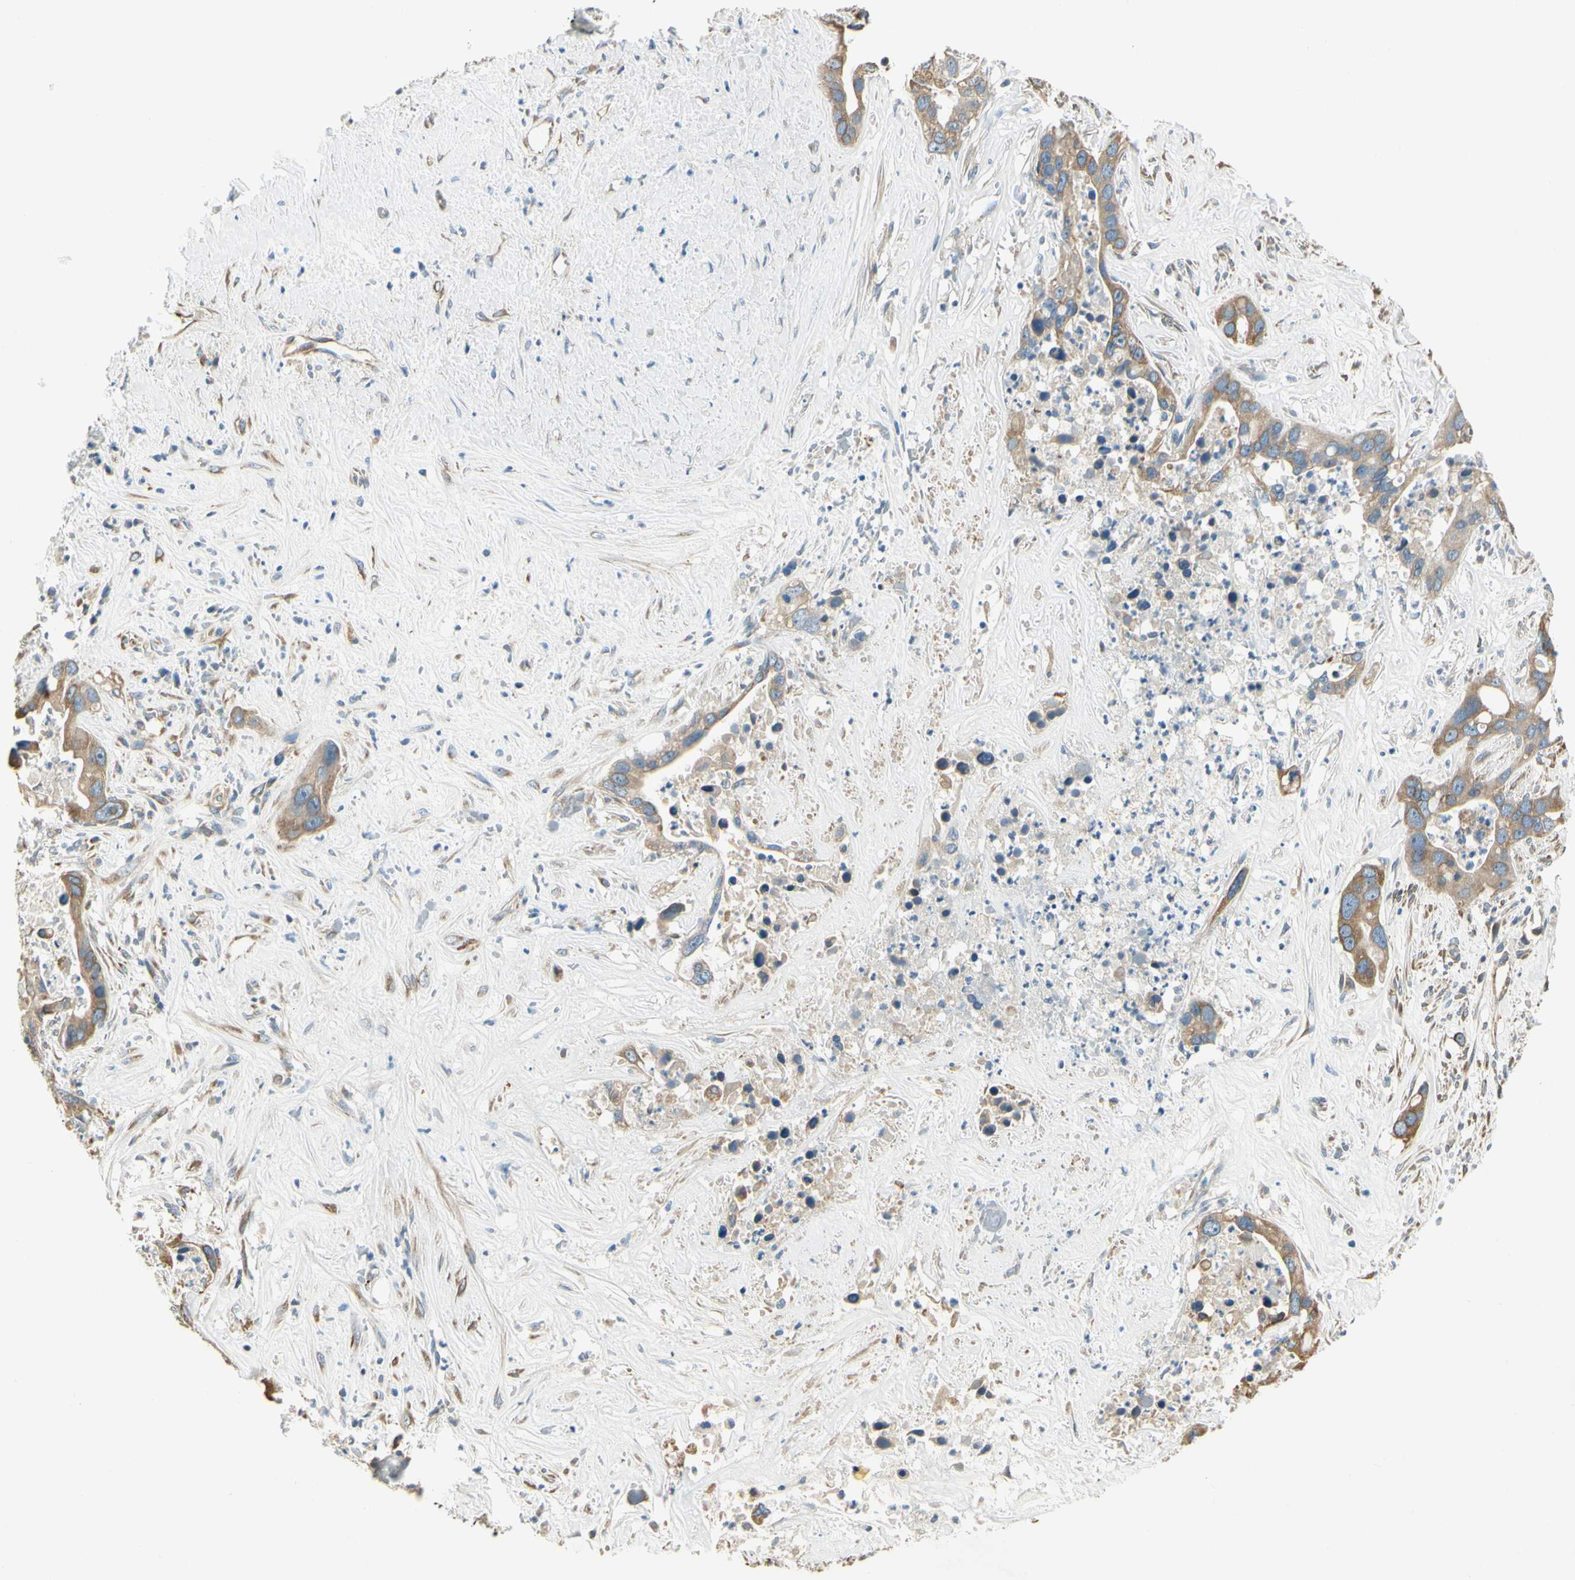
{"staining": {"intensity": "moderate", "quantity": "25%-75%", "location": "cytoplasmic/membranous"}, "tissue": "liver cancer", "cell_type": "Tumor cells", "image_type": "cancer", "snomed": [{"axis": "morphology", "description": "Cholangiocarcinoma"}, {"axis": "topography", "description": "Liver"}], "caption": "Moderate cytoplasmic/membranous staining for a protein is appreciated in about 25%-75% of tumor cells of liver cancer (cholangiocarcinoma) using immunohistochemistry (IHC).", "gene": "IGDCC4", "patient": {"sex": "female", "age": 65}}